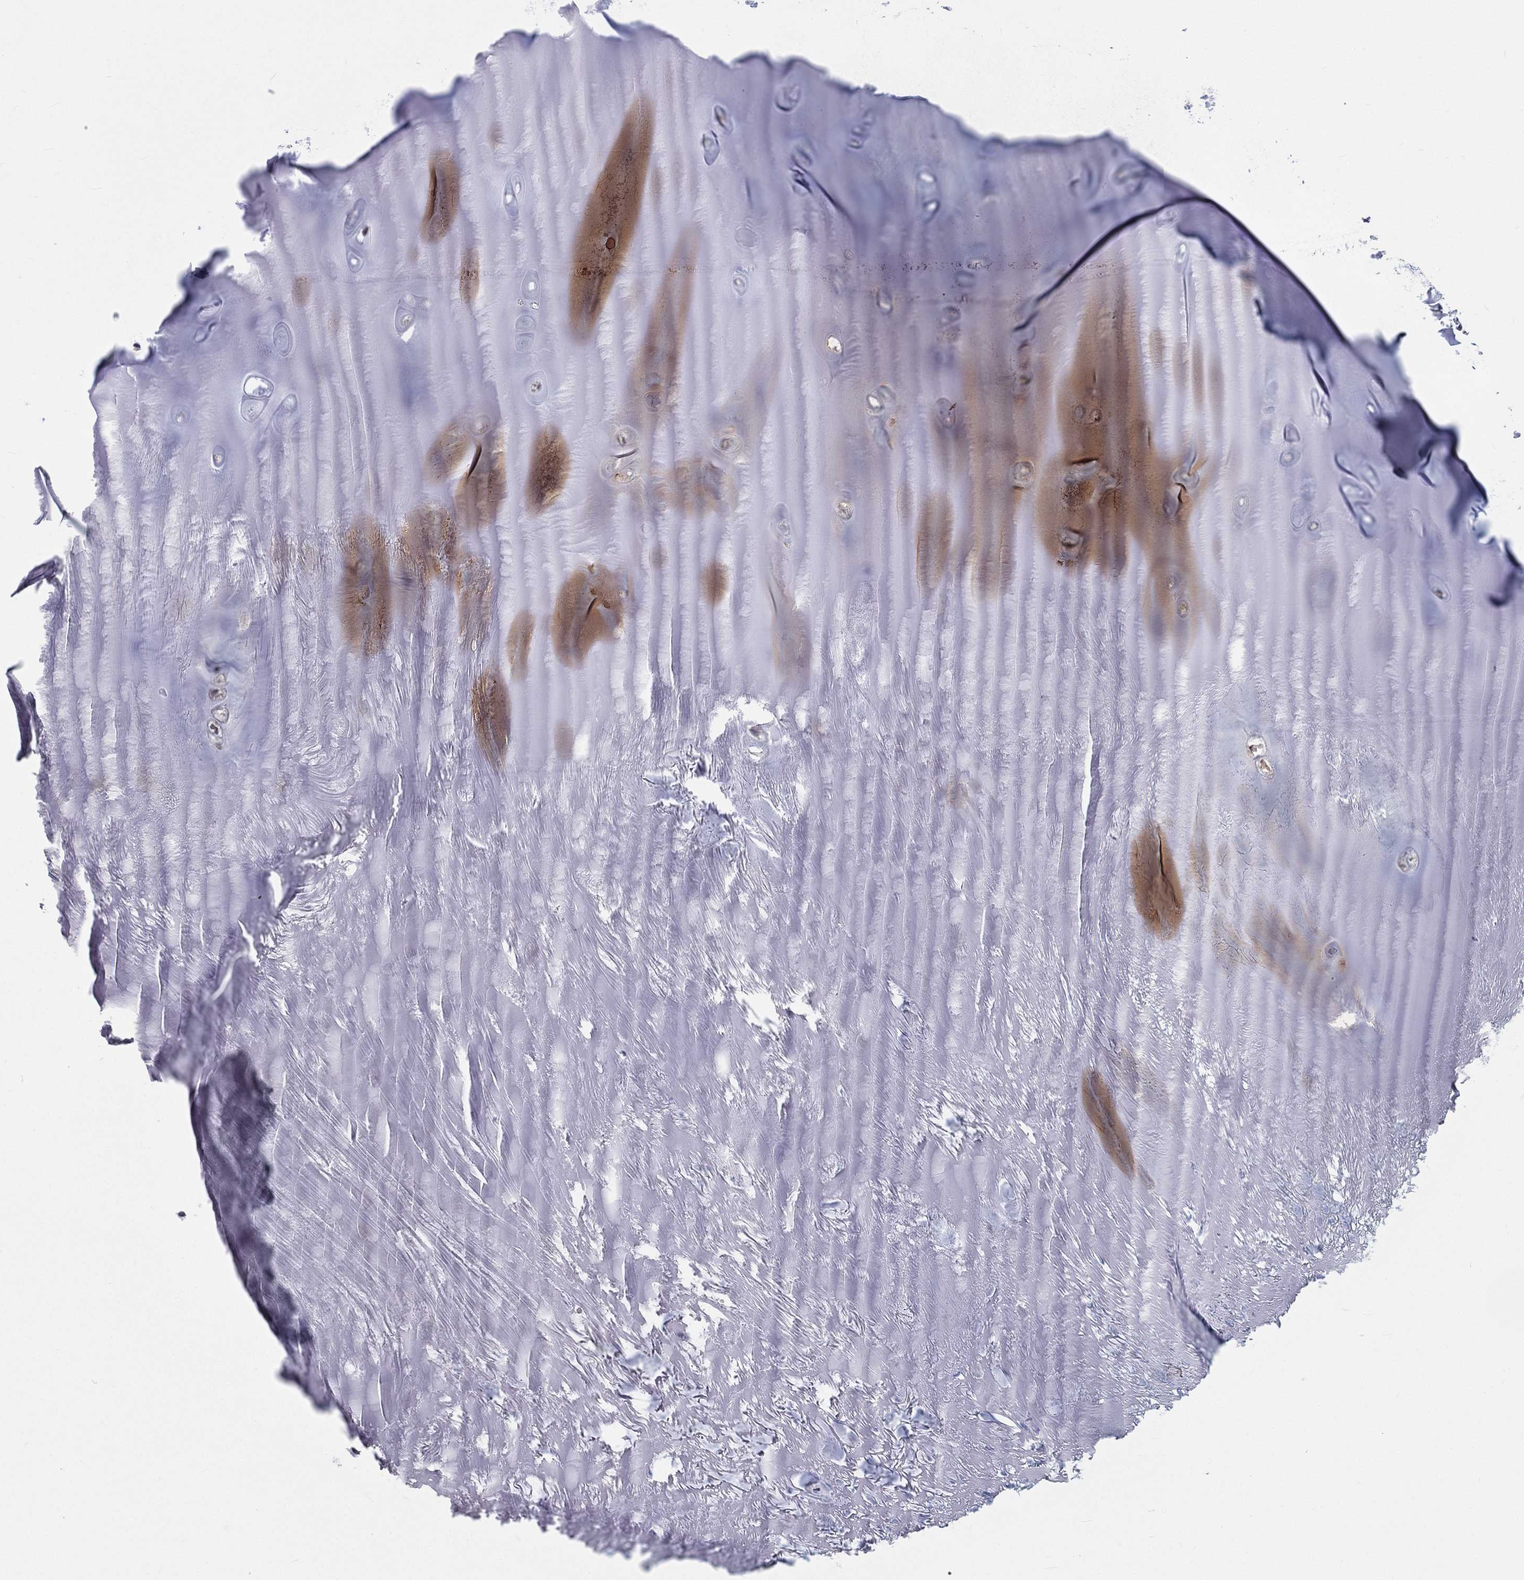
{"staining": {"intensity": "negative", "quantity": "none", "location": "none"}, "tissue": "adipose tissue", "cell_type": "Adipocytes", "image_type": "normal", "snomed": [{"axis": "morphology", "description": "Normal tissue, NOS"}, {"axis": "topography", "description": "Cartilage tissue"}], "caption": "This image is of unremarkable adipose tissue stained with IHC to label a protein in brown with the nuclei are counter-stained blue. There is no staining in adipocytes.", "gene": "CROCC", "patient": {"sex": "male", "age": 81}}